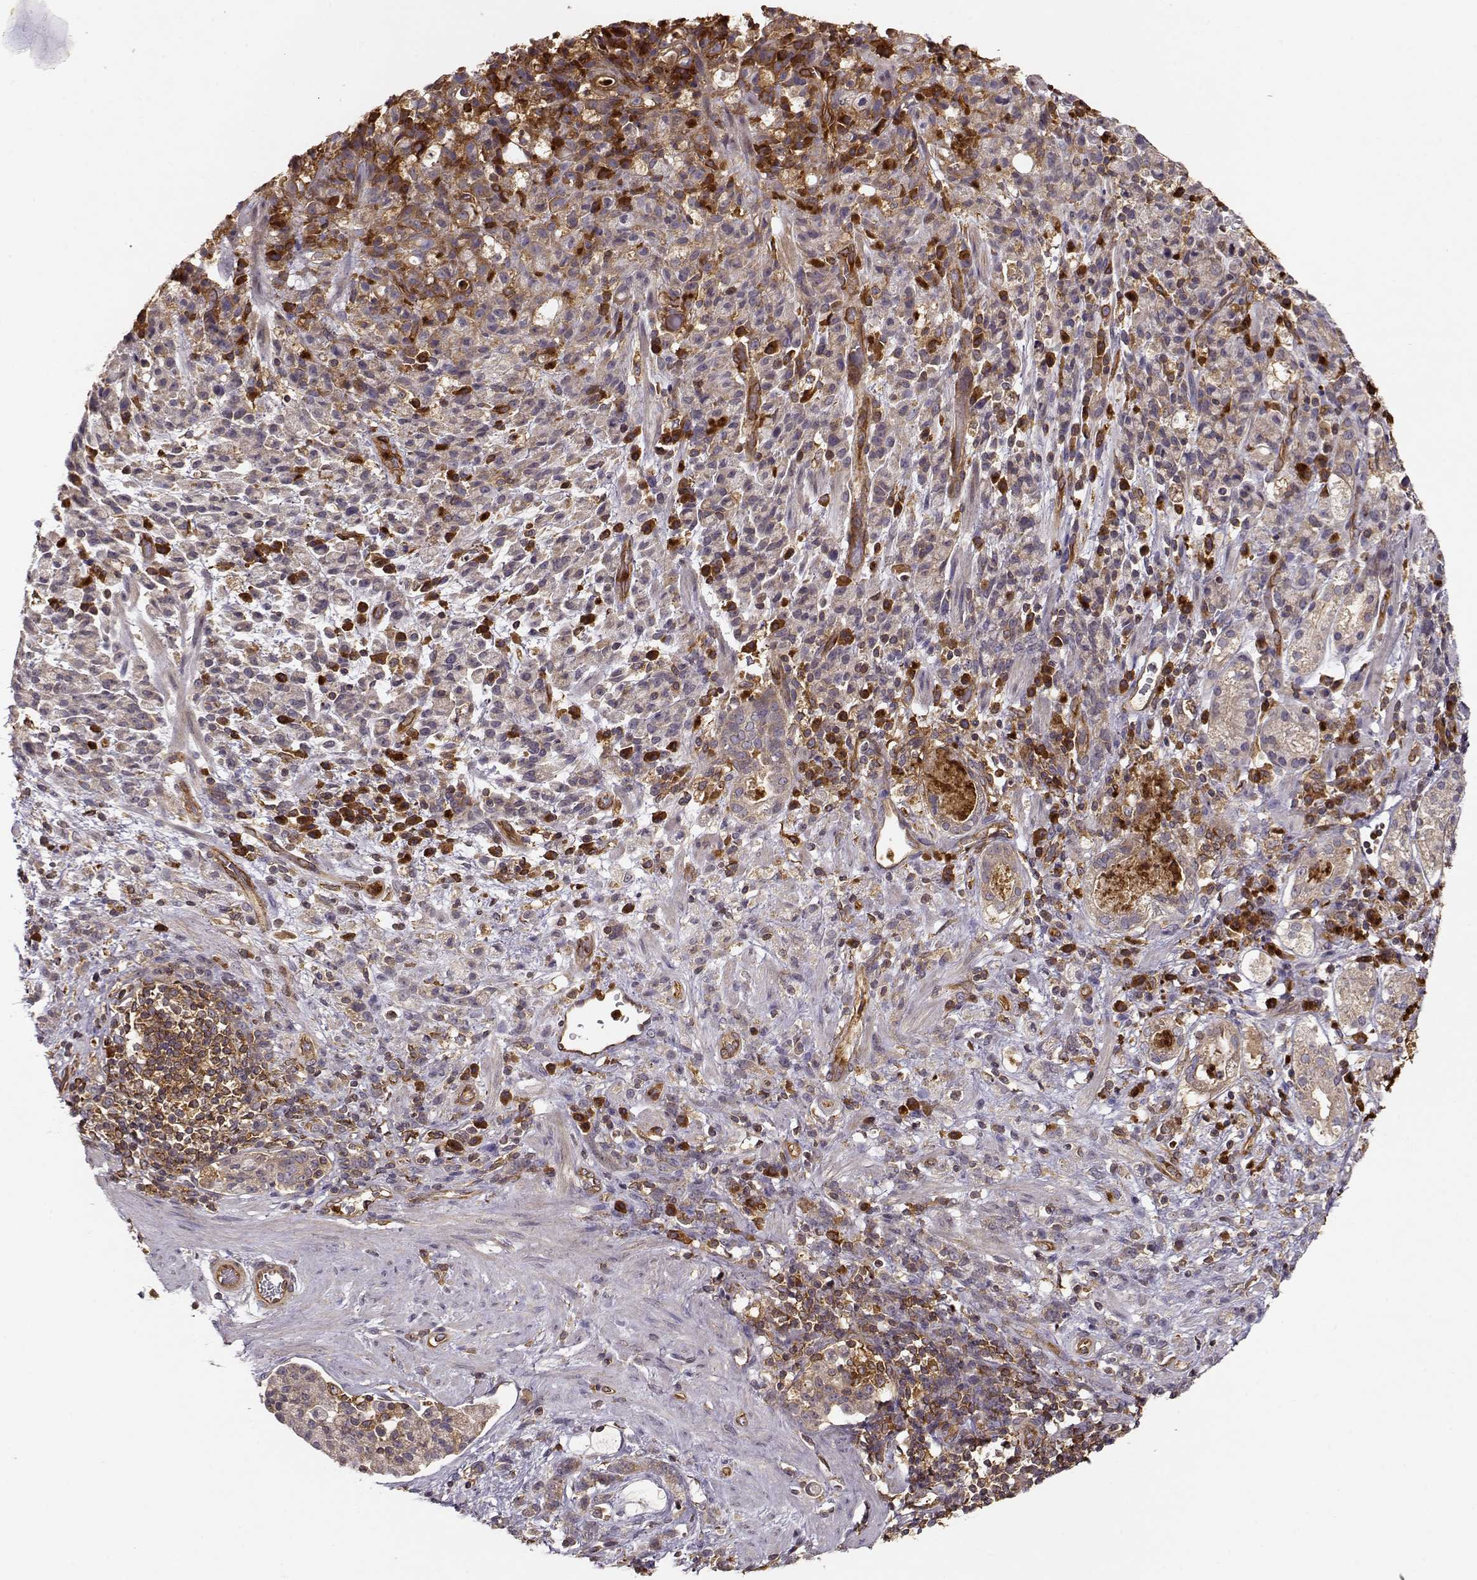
{"staining": {"intensity": "weak", "quantity": ">75%", "location": "cytoplasmic/membranous"}, "tissue": "stomach cancer", "cell_type": "Tumor cells", "image_type": "cancer", "snomed": [{"axis": "morphology", "description": "Adenocarcinoma, NOS"}, {"axis": "topography", "description": "Stomach"}], "caption": "Tumor cells display low levels of weak cytoplasmic/membranous positivity in about >75% of cells in stomach cancer (adenocarcinoma).", "gene": "ARHGEF2", "patient": {"sex": "female", "age": 60}}